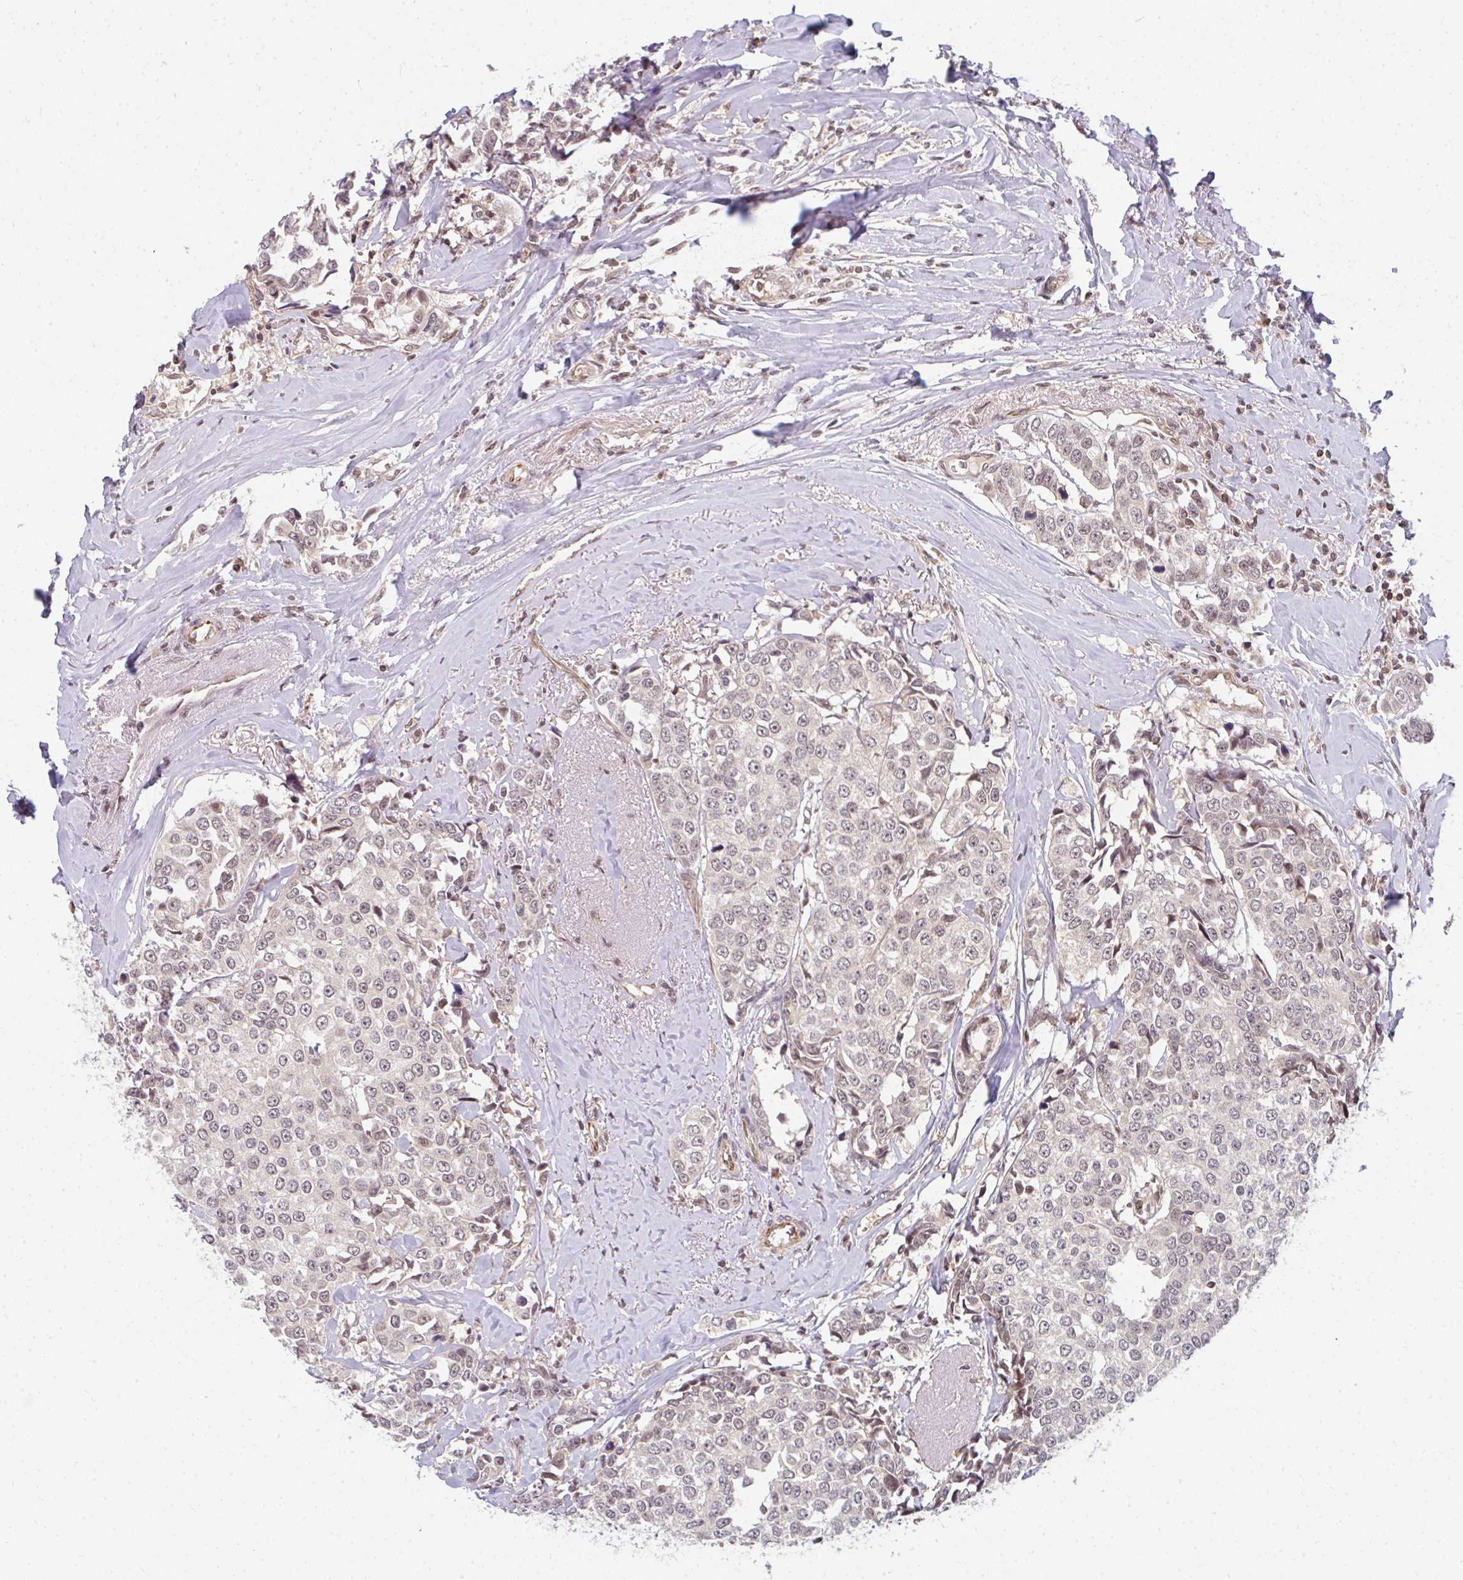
{"staining": {"intensity": "moderate", "quantity": "25%-75%", "location": "nuclear"}, "tissue": "breast cancer", "cell_type": "Tumor cells", "image_type": "cancer", "snomed": [{"axis": "morphology", "description": "Duct carcinoma"}, {"axis": "topography", "description": "Breast"}], "caption": "Breast intraductal carcinoma tissue exhibits moderate nuclear positivity in approximately 25%-75% of tumor cells, visualized by immunohistochemistry.", "gene": "GTF3C6", "patient": {"sex": "female", "age": 80}}